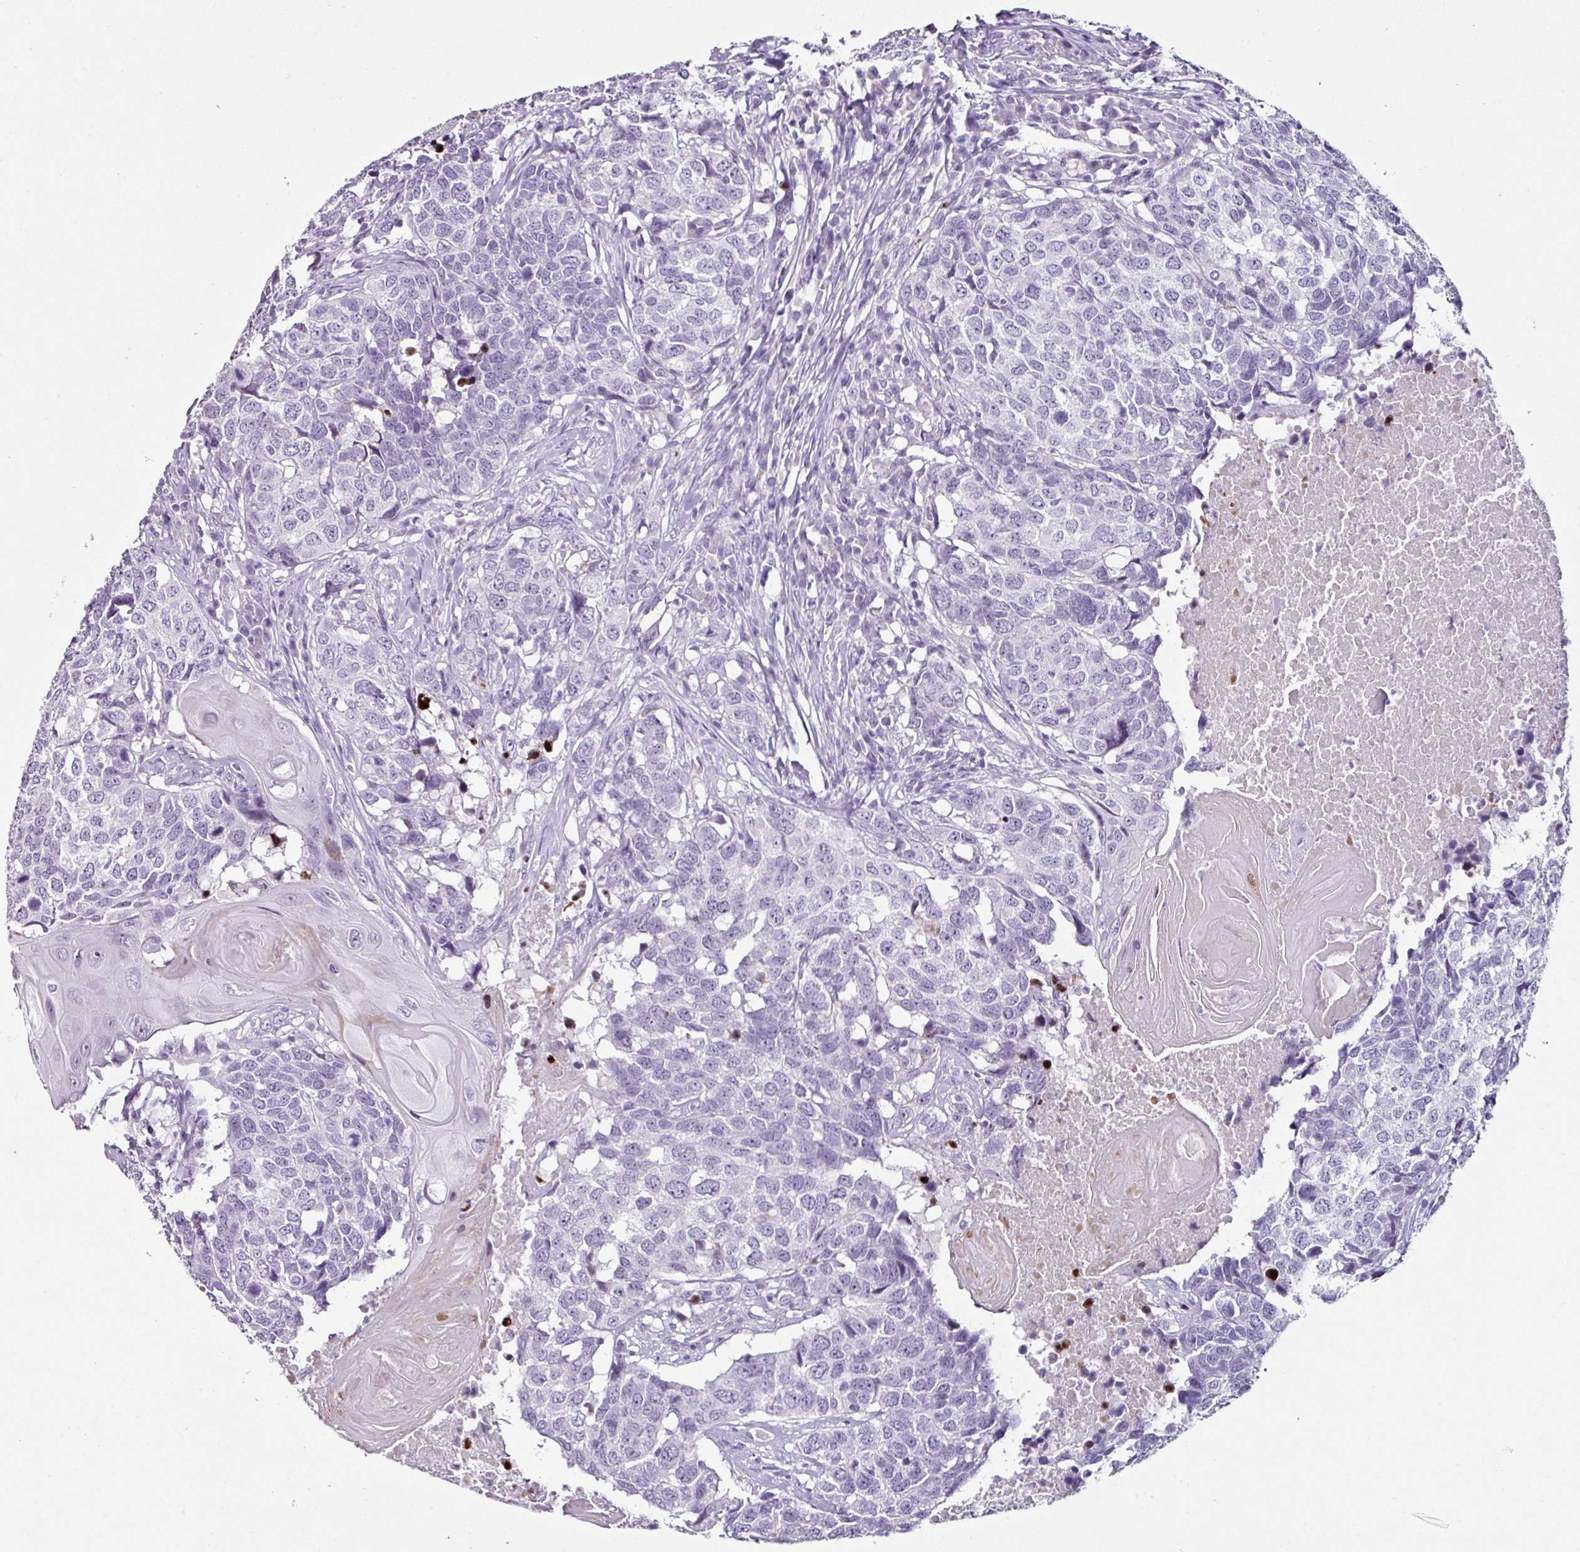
{"staining": {"intensity": "negative", "quantity": "none", "location": "none"}, "tissue": "head and neck cancer", "cell_type": "Tumor cells", "image_type": "cancer", "snomed": [{"axis": "morphology", "description": "Squamous cell carcinoma, NOS"}, {"axis": "topography", "description": "Head-Neck"}], "caption": "Tumor cells are negative for protein expression in human head and neck cancer.", "gene": "TRA2A", "patient": {"sex": "male", "age": 66}}